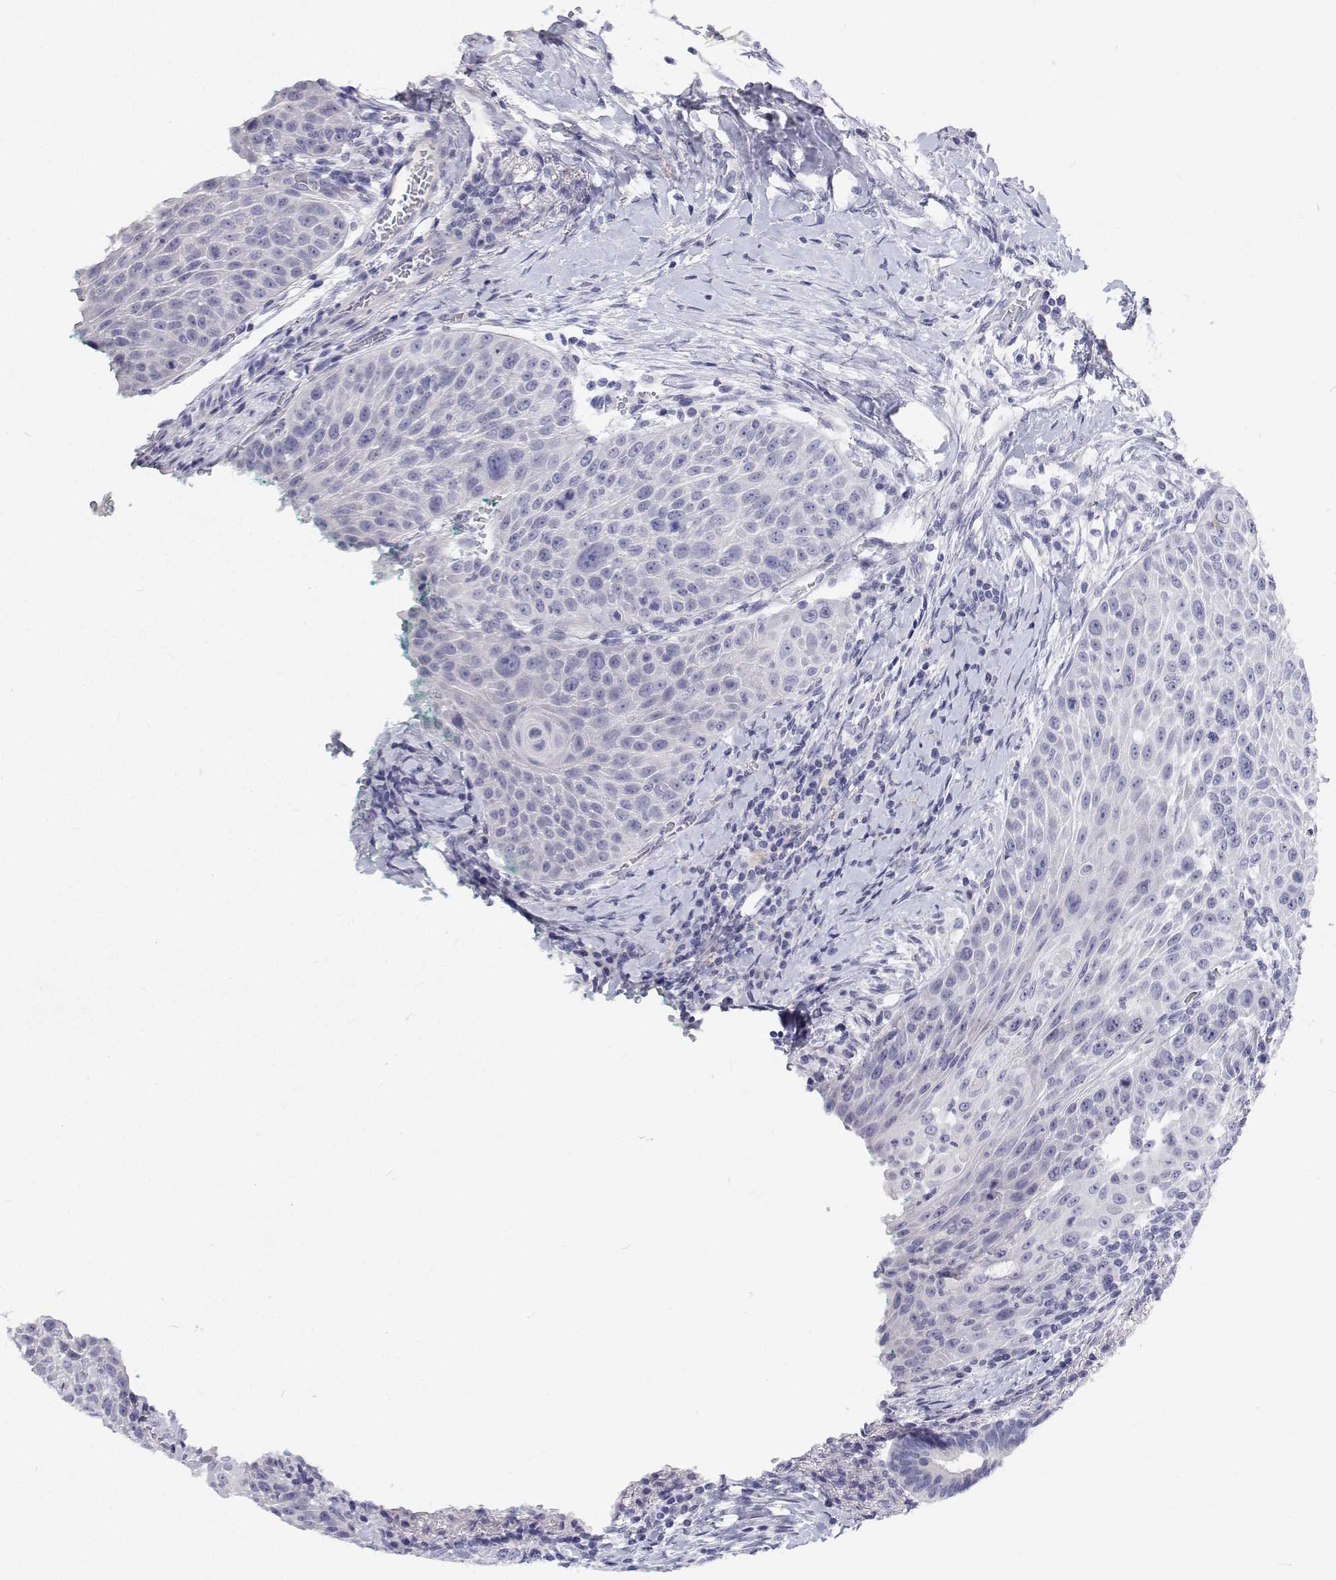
{"staining": {"intensity": "negative", "quantity": "none", "location": "none"}, "tissue": "head and neck cancer", "cell_type": "Tumor cells", "image_type": "cancer", "snomed": [{"axis": "morphology", "description": "Squamous cell carcinoma, NOS"}, {"axis": "topography", "description": "Head-Neck"}], "caption": "The micrograph shows no staining of tumor cells in squamous cell carcinoma (head and neck).", "gene": "NCR2", "patient": {"sex": "male", "age": 69}}